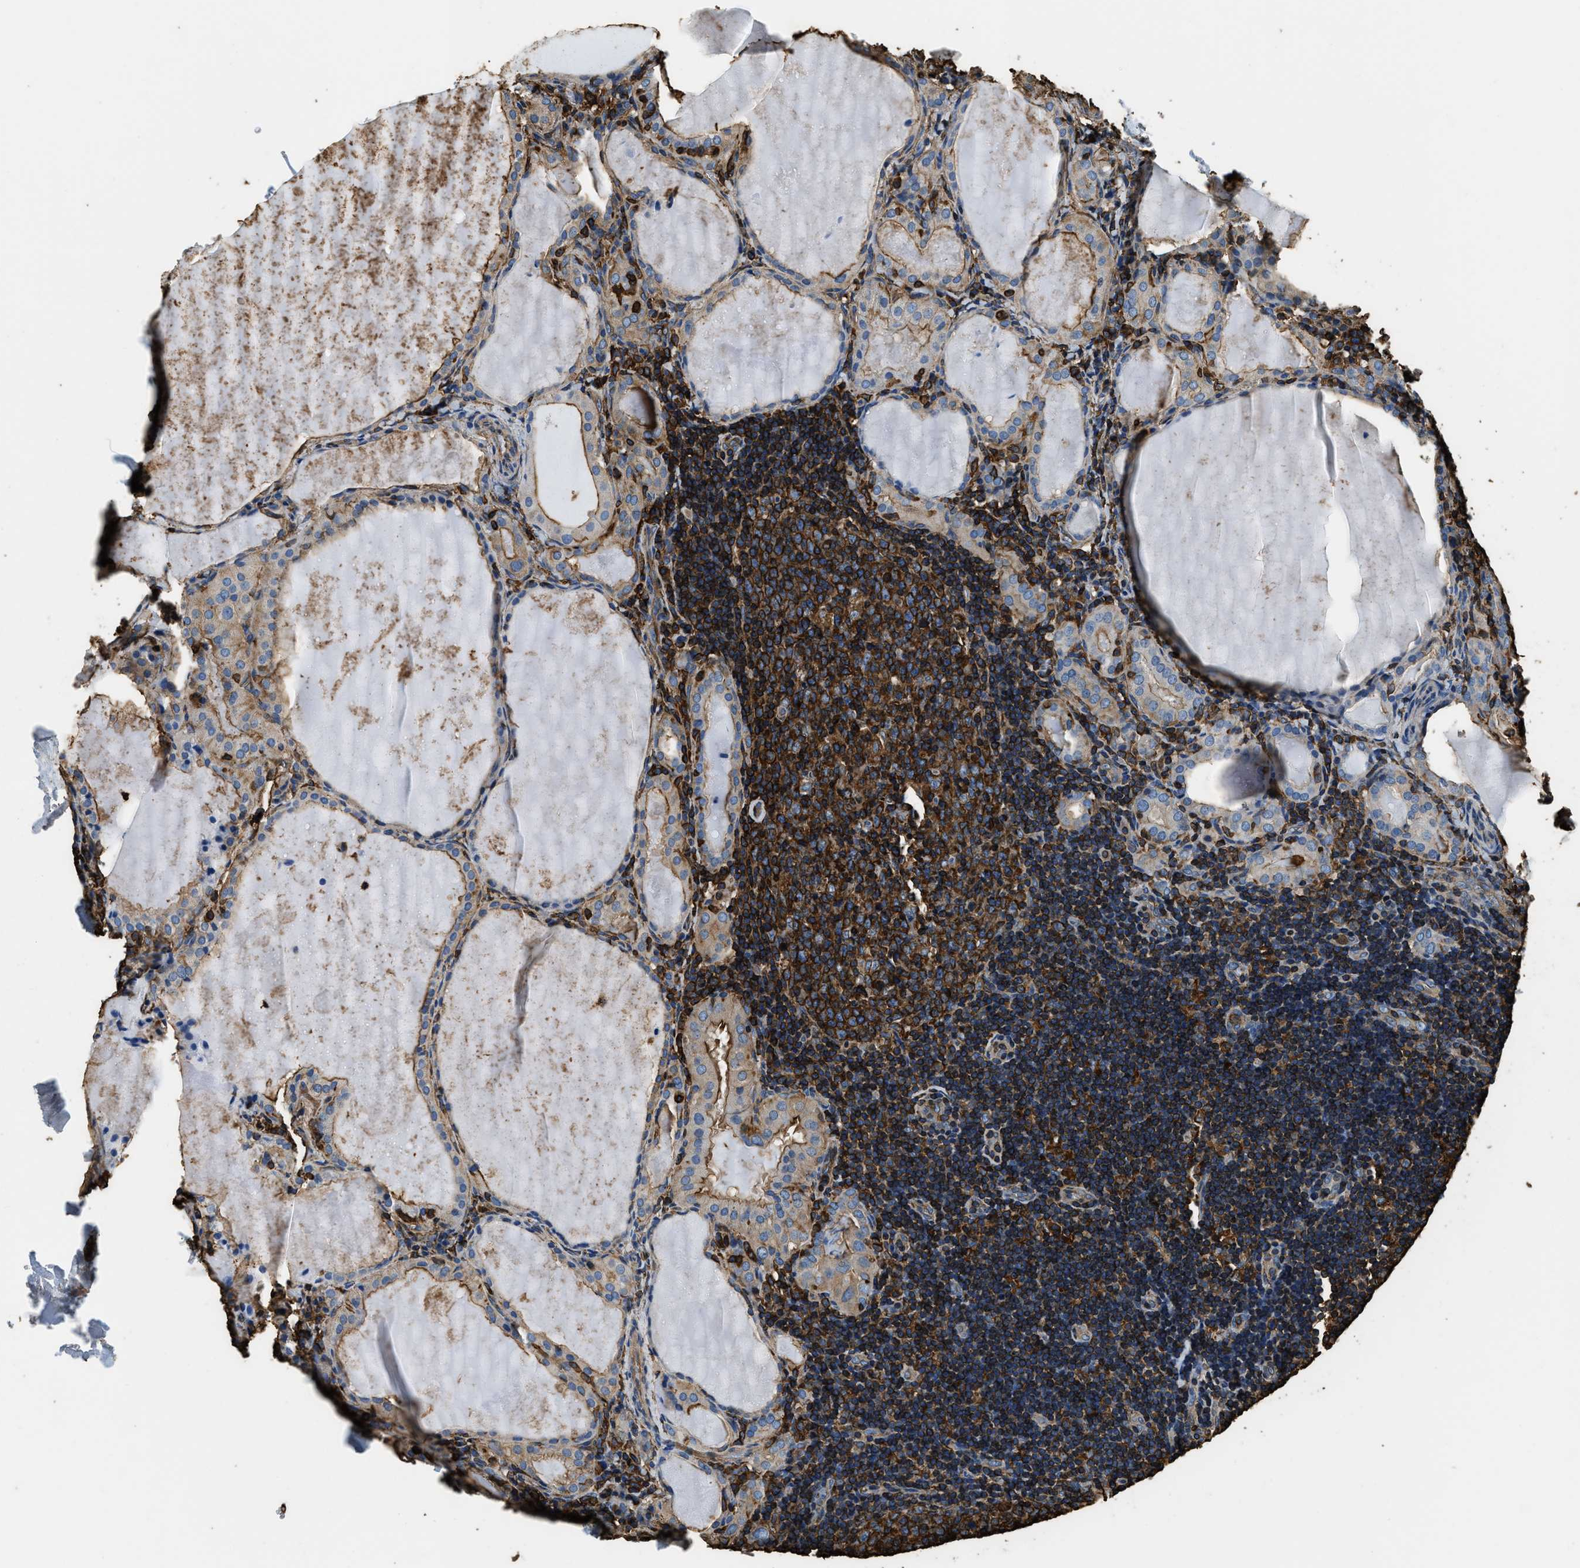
{"staining": {"intensity": "moderate", "quantity": "25%-75%", "location": "cytoplasmic/membranous"}, "tissue": "thyroid cancer", "cell_type": "Tumor cells", "image_type": "cancer", "snomed": [{"axis": "morphology", "description": "Papillary adenocarcinoma, NOS"}, {"axis": "topography", "description": "Thyroid gland"}], "caption": "Brown immunohistochemical staining in human papillary adenocarcinoma (thyroid) demonstrates moderate cytoplasmic/membranous staining in about 25%-75% of tumor cells. (Stains: DAB in brown, nuclei in blue, Microscopy: brightfield microscopy at high magnification).", "gene": "ACCS", "patient": {"sex": "female", "age": 42}}